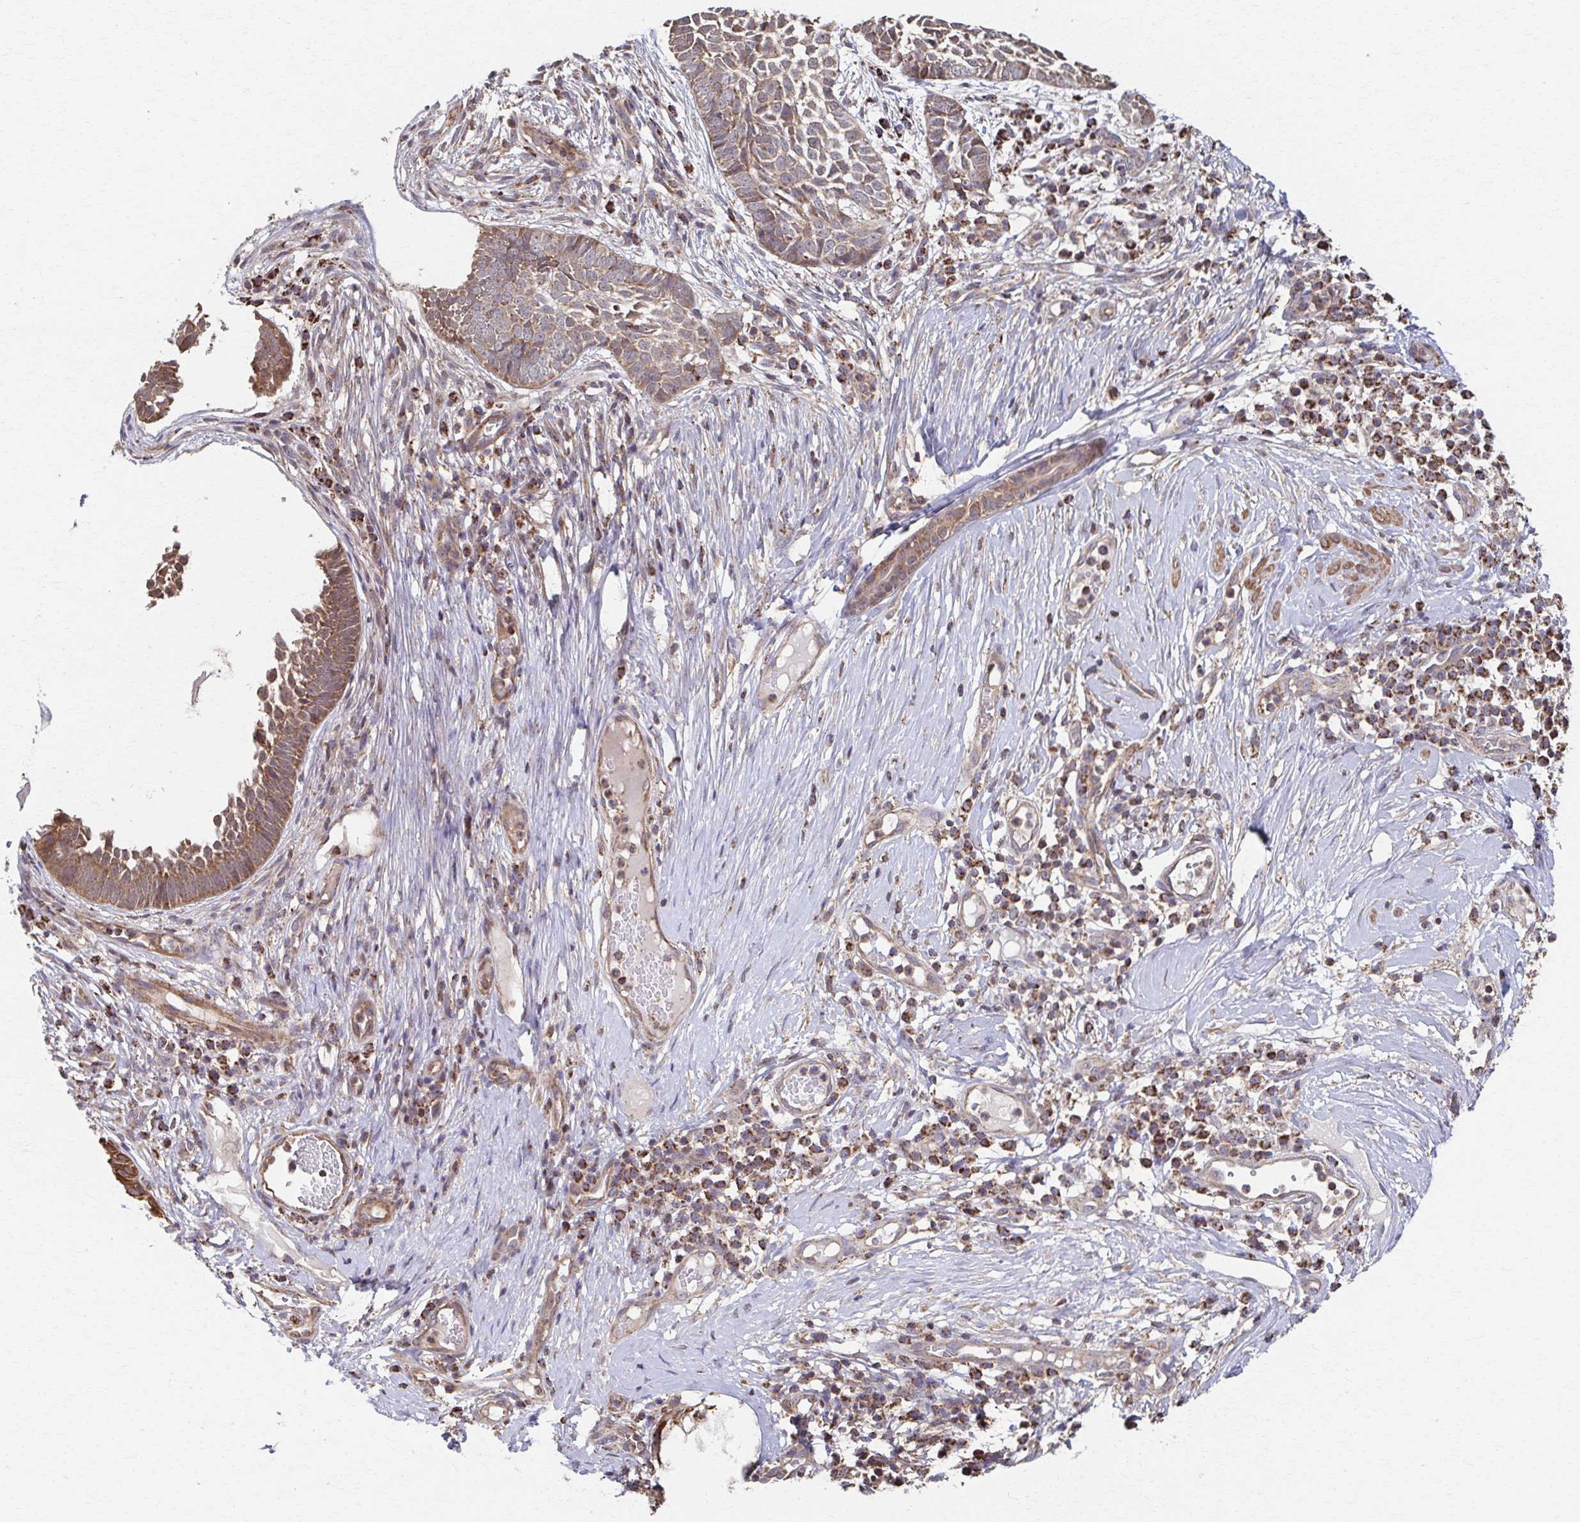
{"staining": {"intensity": "moderate", "quantity": ">75%", "location": "cytoplasmic/membranous"}, "tissue": "skin cancer", "cell_type": "Tumor cells", "image_type": "cancer", "snomed": [{"axis": "morphology", "description": "Basal cell carcinoma"}, {"axis": "topography", "description": "Skin"}], "caption": "Skin cancer stained with a protein marker shows moderate staining in tumor cells.", "gene": "KLHL34", "patient": {"sex": "female", "age": 89}}